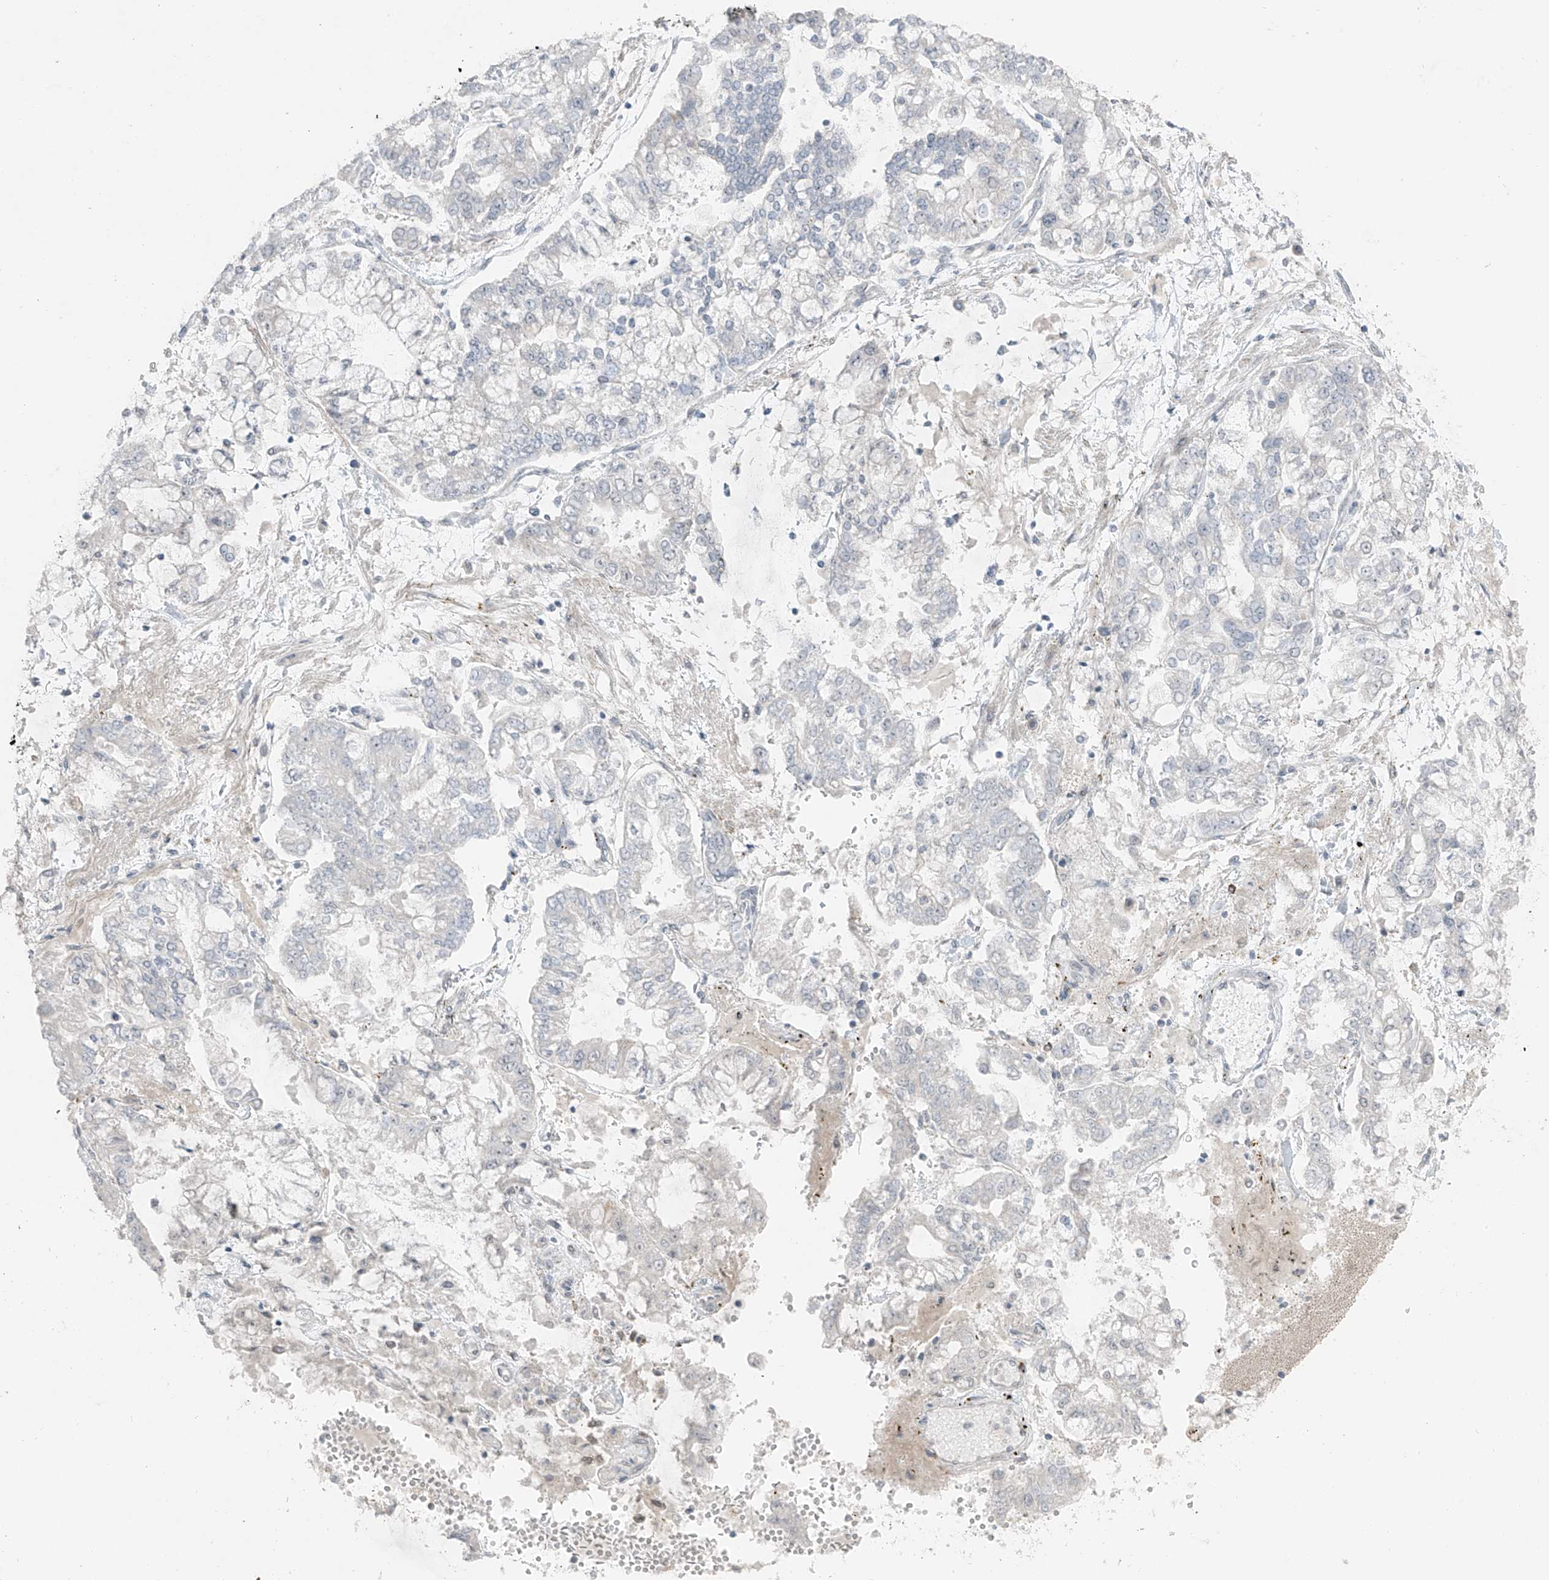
{"staining": {"intensity": "negative", "quantity": "none", "location": "none"}, "tissue": "stomach cancer", "cell_type": "Tumor cells", "image_type": "cancer", "snomed": [{"axis": "morphology", "description": "Normal tissue, NOS"}, {"axis": "morphology", "description": "Adenocarcinoma, NOS"}, {"axis": "topography", "description": "Stomach, upper"}, {"axis": "topography", "description": "Stomach"}], "caption": "Immunohistochemistry micrograph of stomach adenocarcinoma stained for a protein (brown), which displays no positivity in tumor cells. Nuclei are stained in blue.", "gene": "PRDM6", "patient": {"sex": "male", "age": 76}}